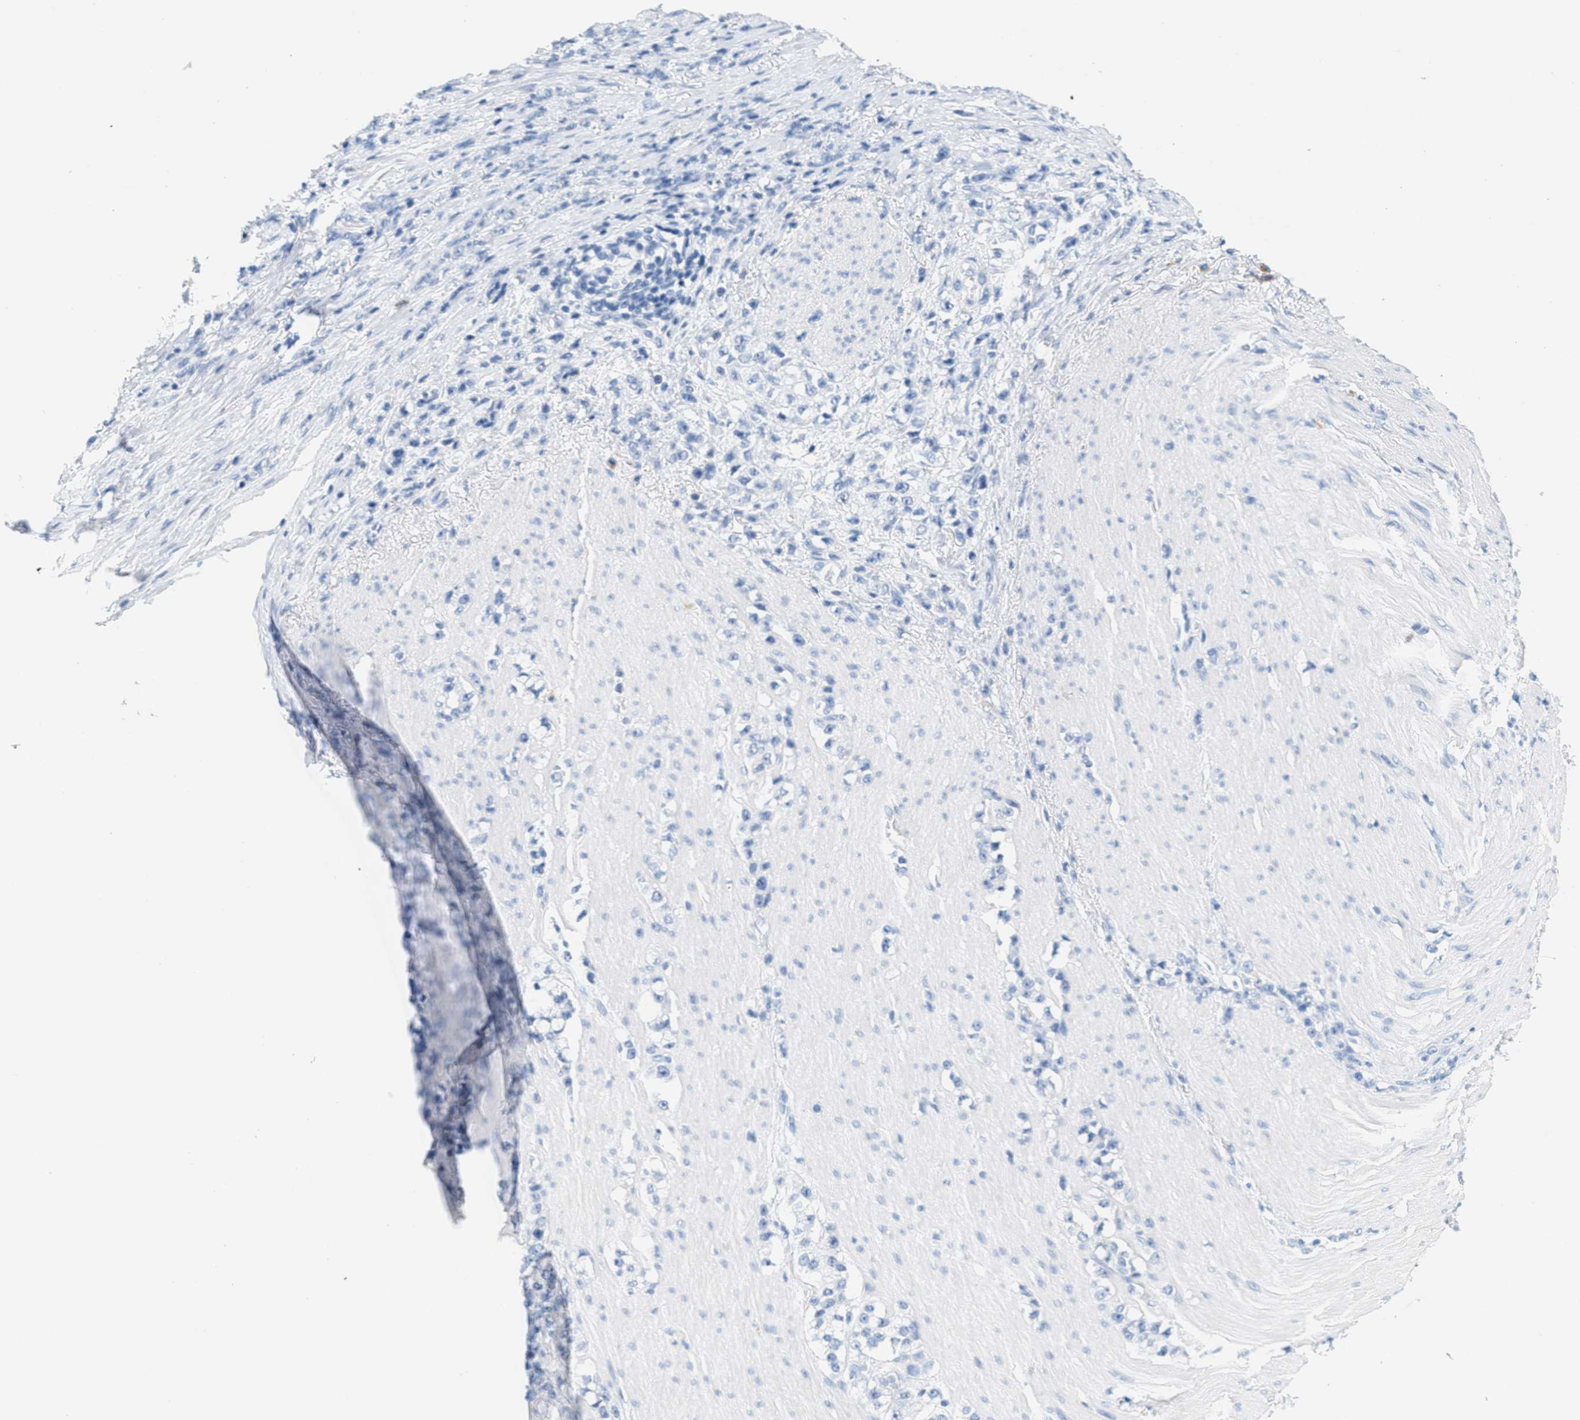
{"staining": {"intensity": "negative", "quantity": "none", "location": "none"}, "tissue": "stomach cancer", "cell_type": "Tumor cells", "image_type": "cancer", "snomed": [{"axis": "morphology", "description": "Adenocarcinoma, NOS"}, {"axis": "topography", "description": "Stomach, lower"}], "caption": "Tumor cells show no significant protein staining in stomach adenocarcinoma. (Brightfield microscopy of DAB IHC at high magnification).", "gene": "GPM6A", "patient": {"sex": "male", "age": 88}}